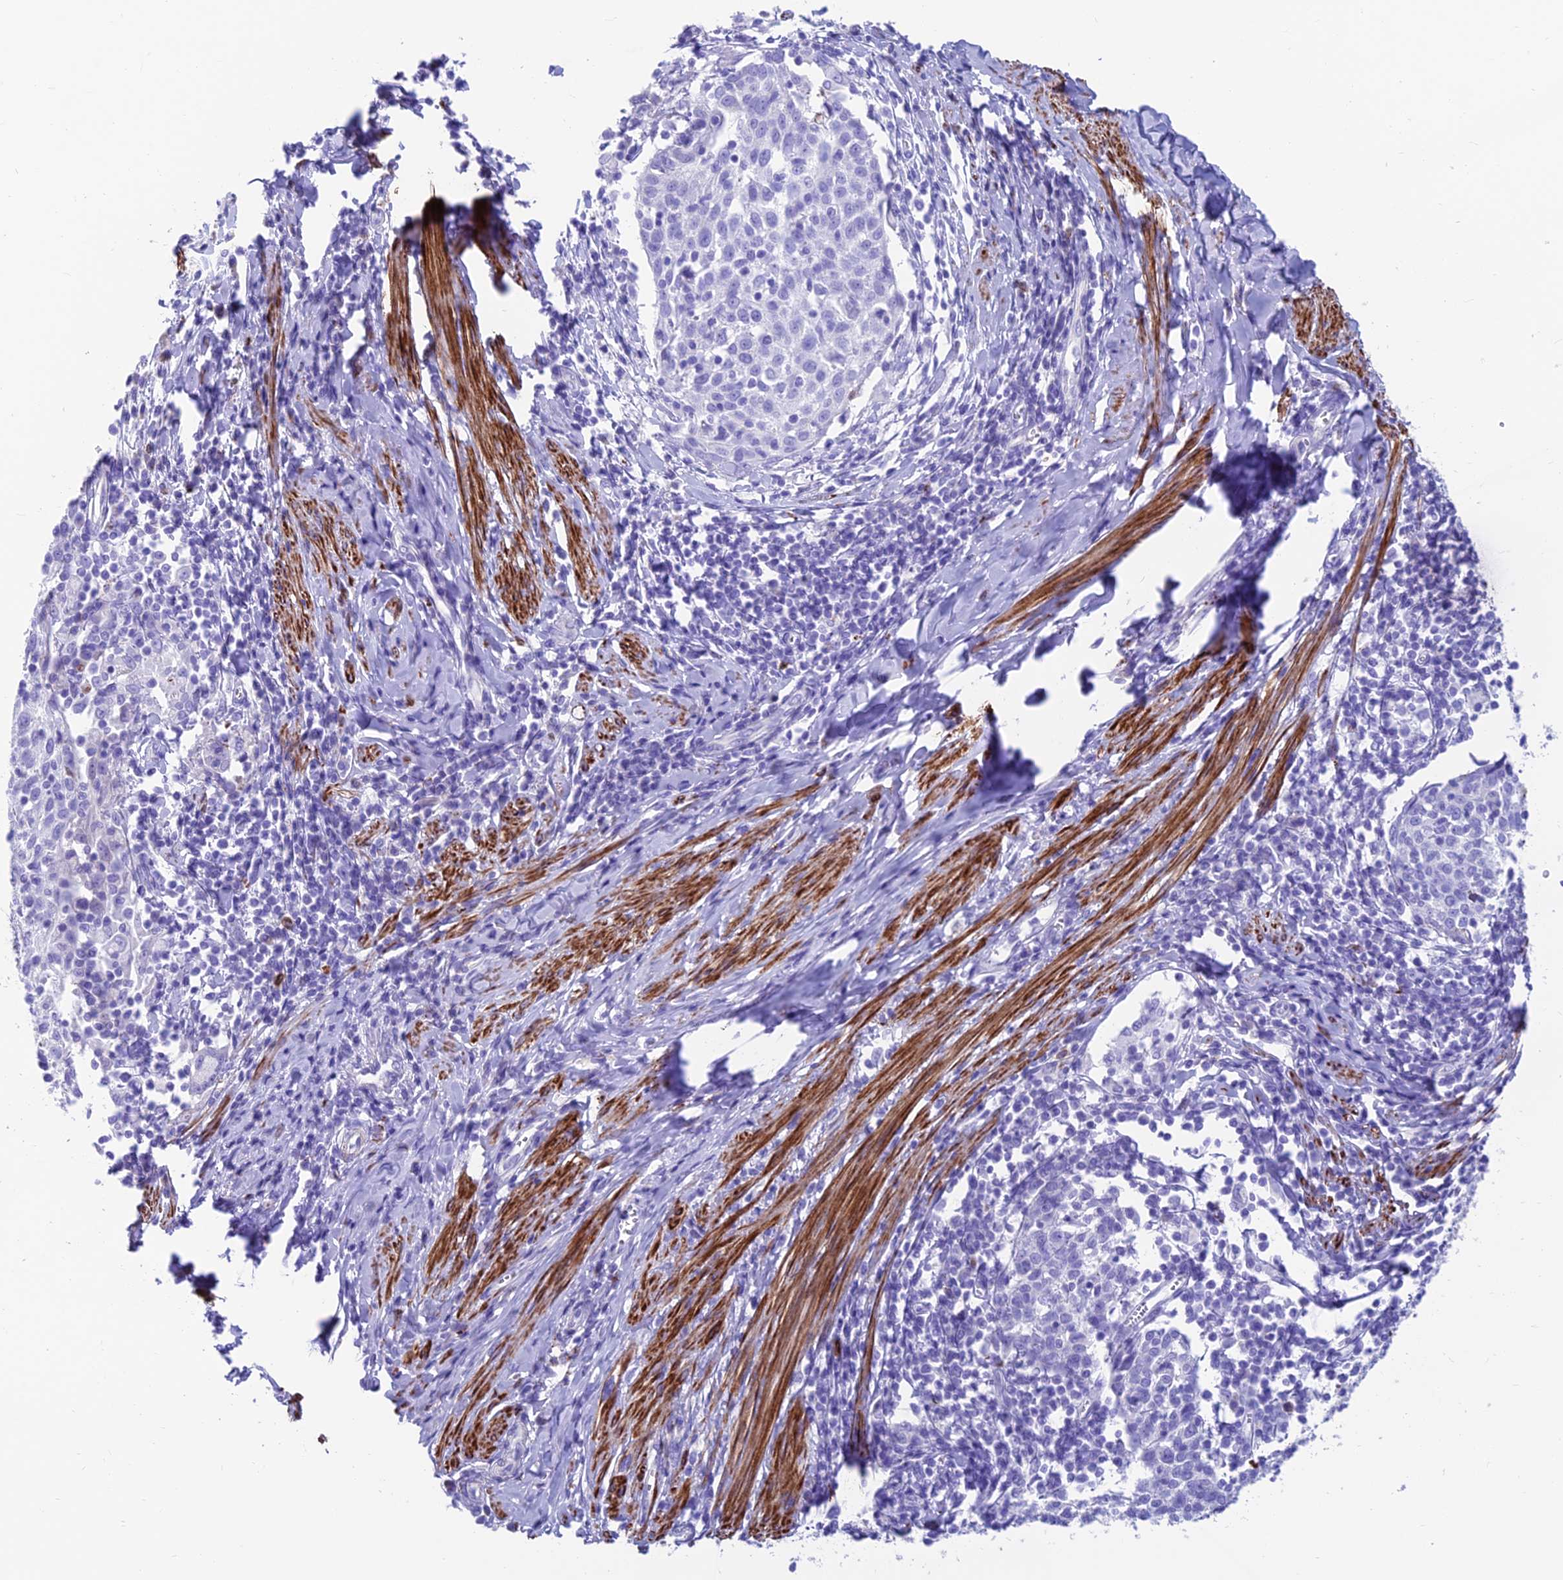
{"staining": {"intensity": "negative", "quantity": "none", "location": "none"}, "tissue": "cervical cancer", "cell_type": "Tumor cells", "image_type": "cancer", "snomed": [{"axis": "morphology", "description": "Squamous cell carcinoma, NOS"}, {"axis": "topography", "description": "Cervix"}], "caption": "This is an immunohistochemistry histopathology image of human cervical squamous cell carcinoma. There is no positivity in tumor cells.", "gene": "GNG11", "patient": {"sex": "female", "age": 52}}